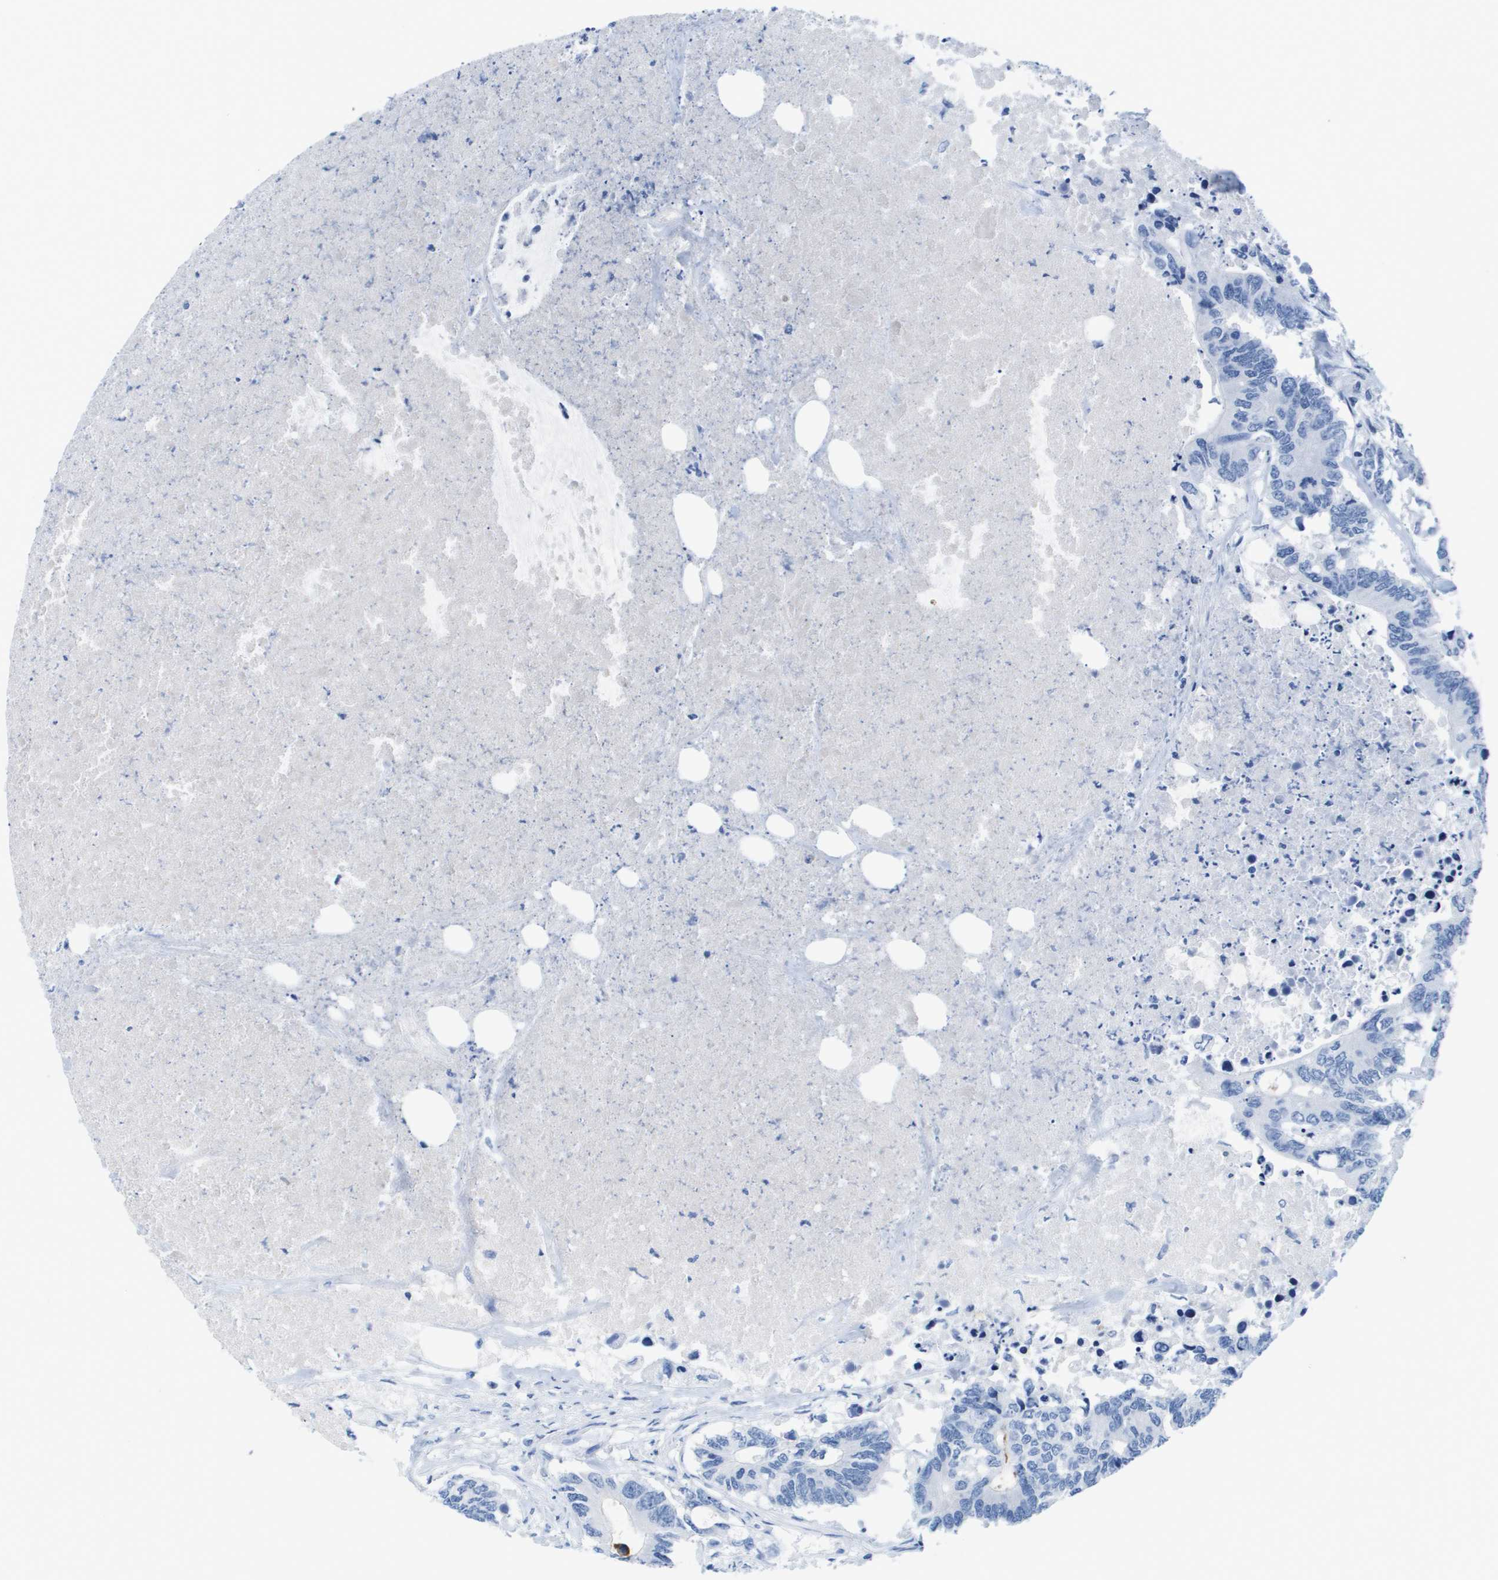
{"staining": {"intensity": "negative", "quantity": "none", "location": "none"}, "tissue": "colorectal cancer", "cell_type": "Tumor cells", "image_type": "cancer", "snomed": [{"axis": "morphology", "description": "Adenocarcinoma, NOS"}, {"axis": "topography", "description": "Colon"}], "caption": "A high-resolution histopathology image shows IHC staining of adenocarcinoma (colorectal), which displays no significant positivity in tumor cells.", "gene": "APOA1", "patient": {"sex": "male", "age": 71}}